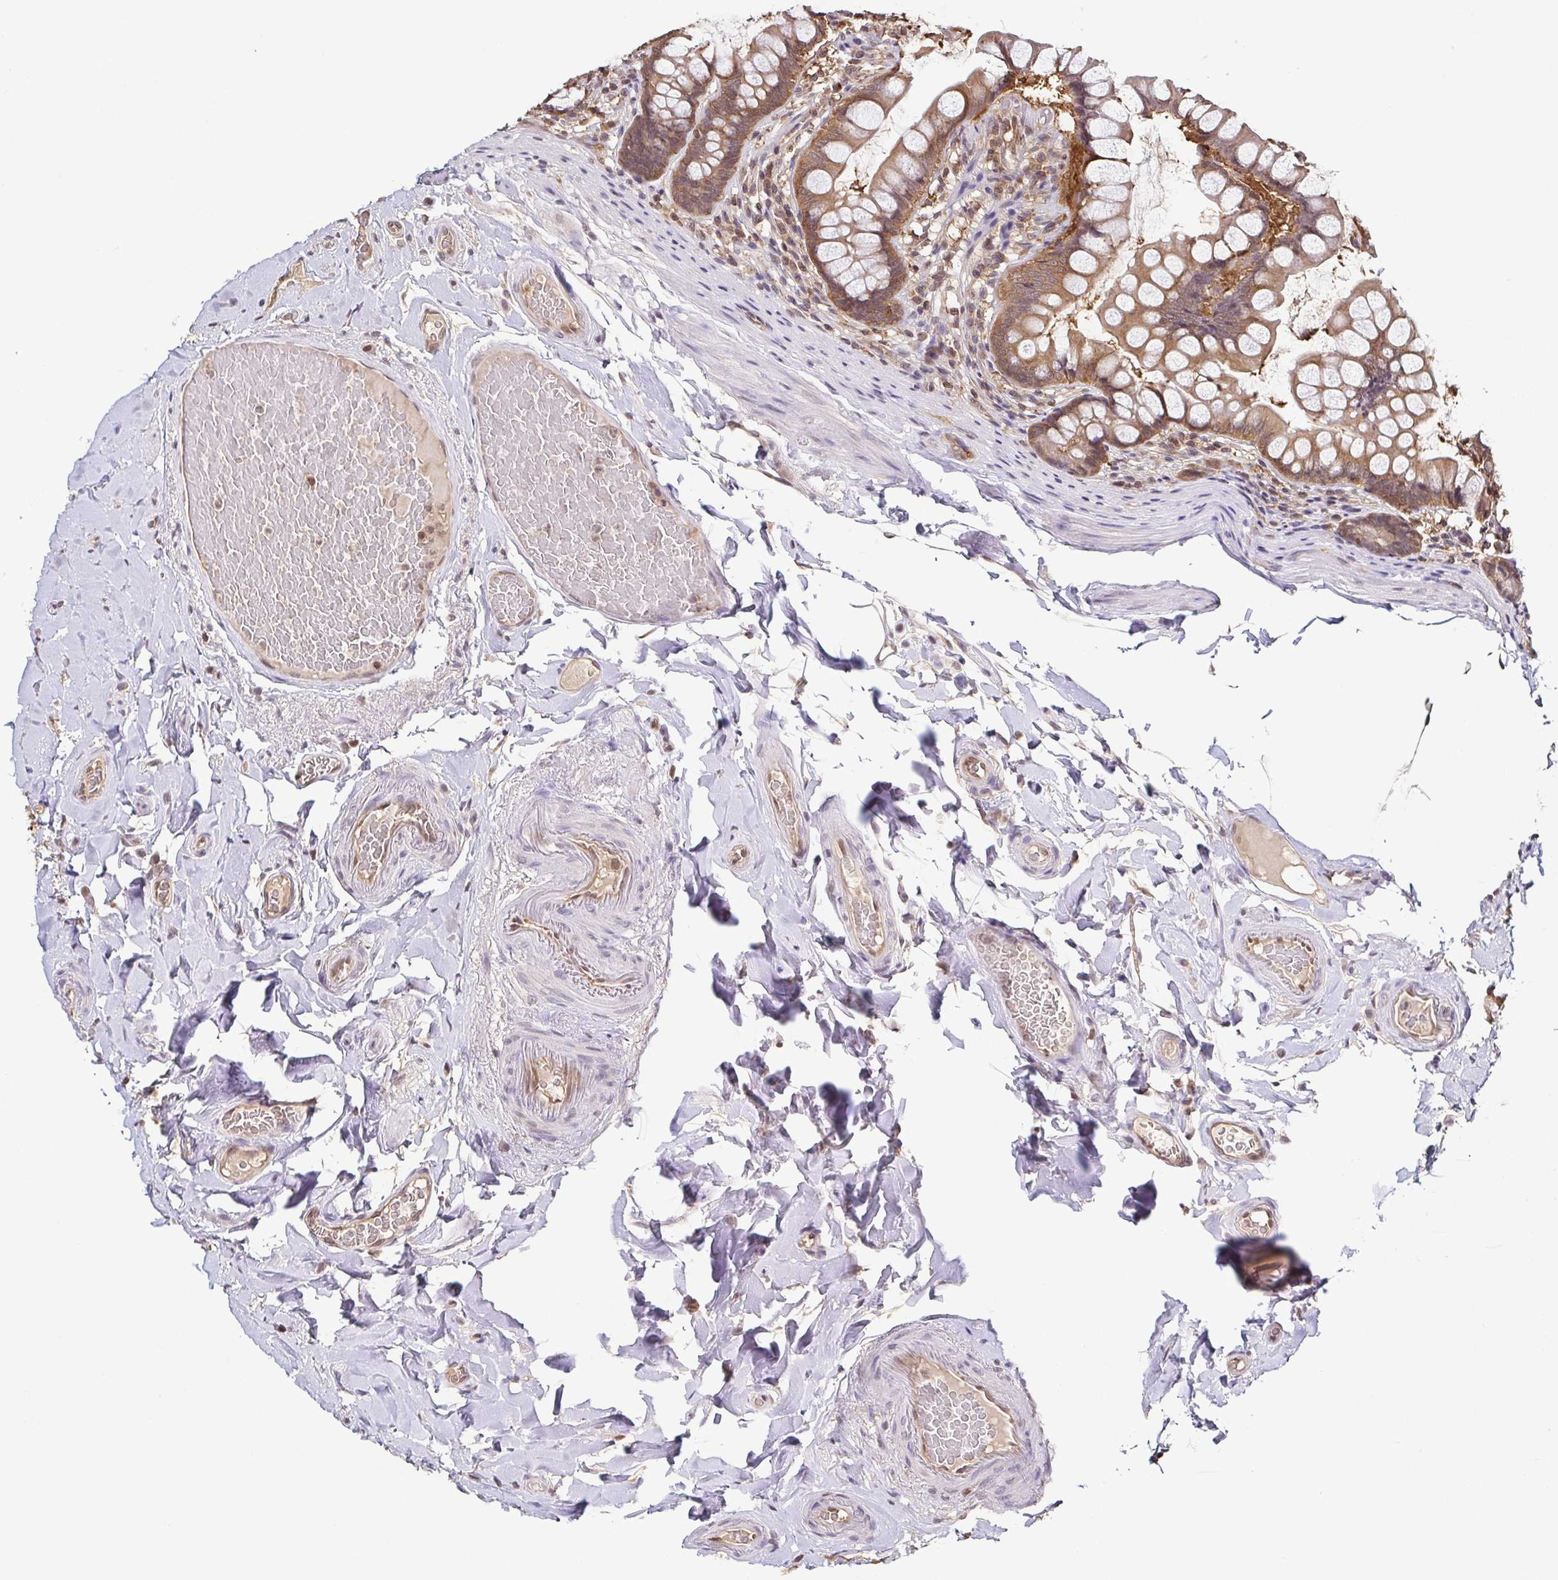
{"staining": {"intensity": "moderate", "quantity": ">75%", "location": "cytoplasmic/membranous,nuclear"}, "tissue": "small intestine", "cell_type": "Glandular cells", "image_type": "normal", "snomed": [{"axis": "morphology", "description": "Normal tissue, NOS"}, {"axis": "topography", "description": "Small intestine"}], "caption": "Immunohistochemical staining of unremarkable human small intestine displays moderate cytoplasmic/membranous,nuclear protein expression in approximately >75% of glandular cells.", "gene": "PSMB9", "patient": {"sex": "male", "age": 70}}